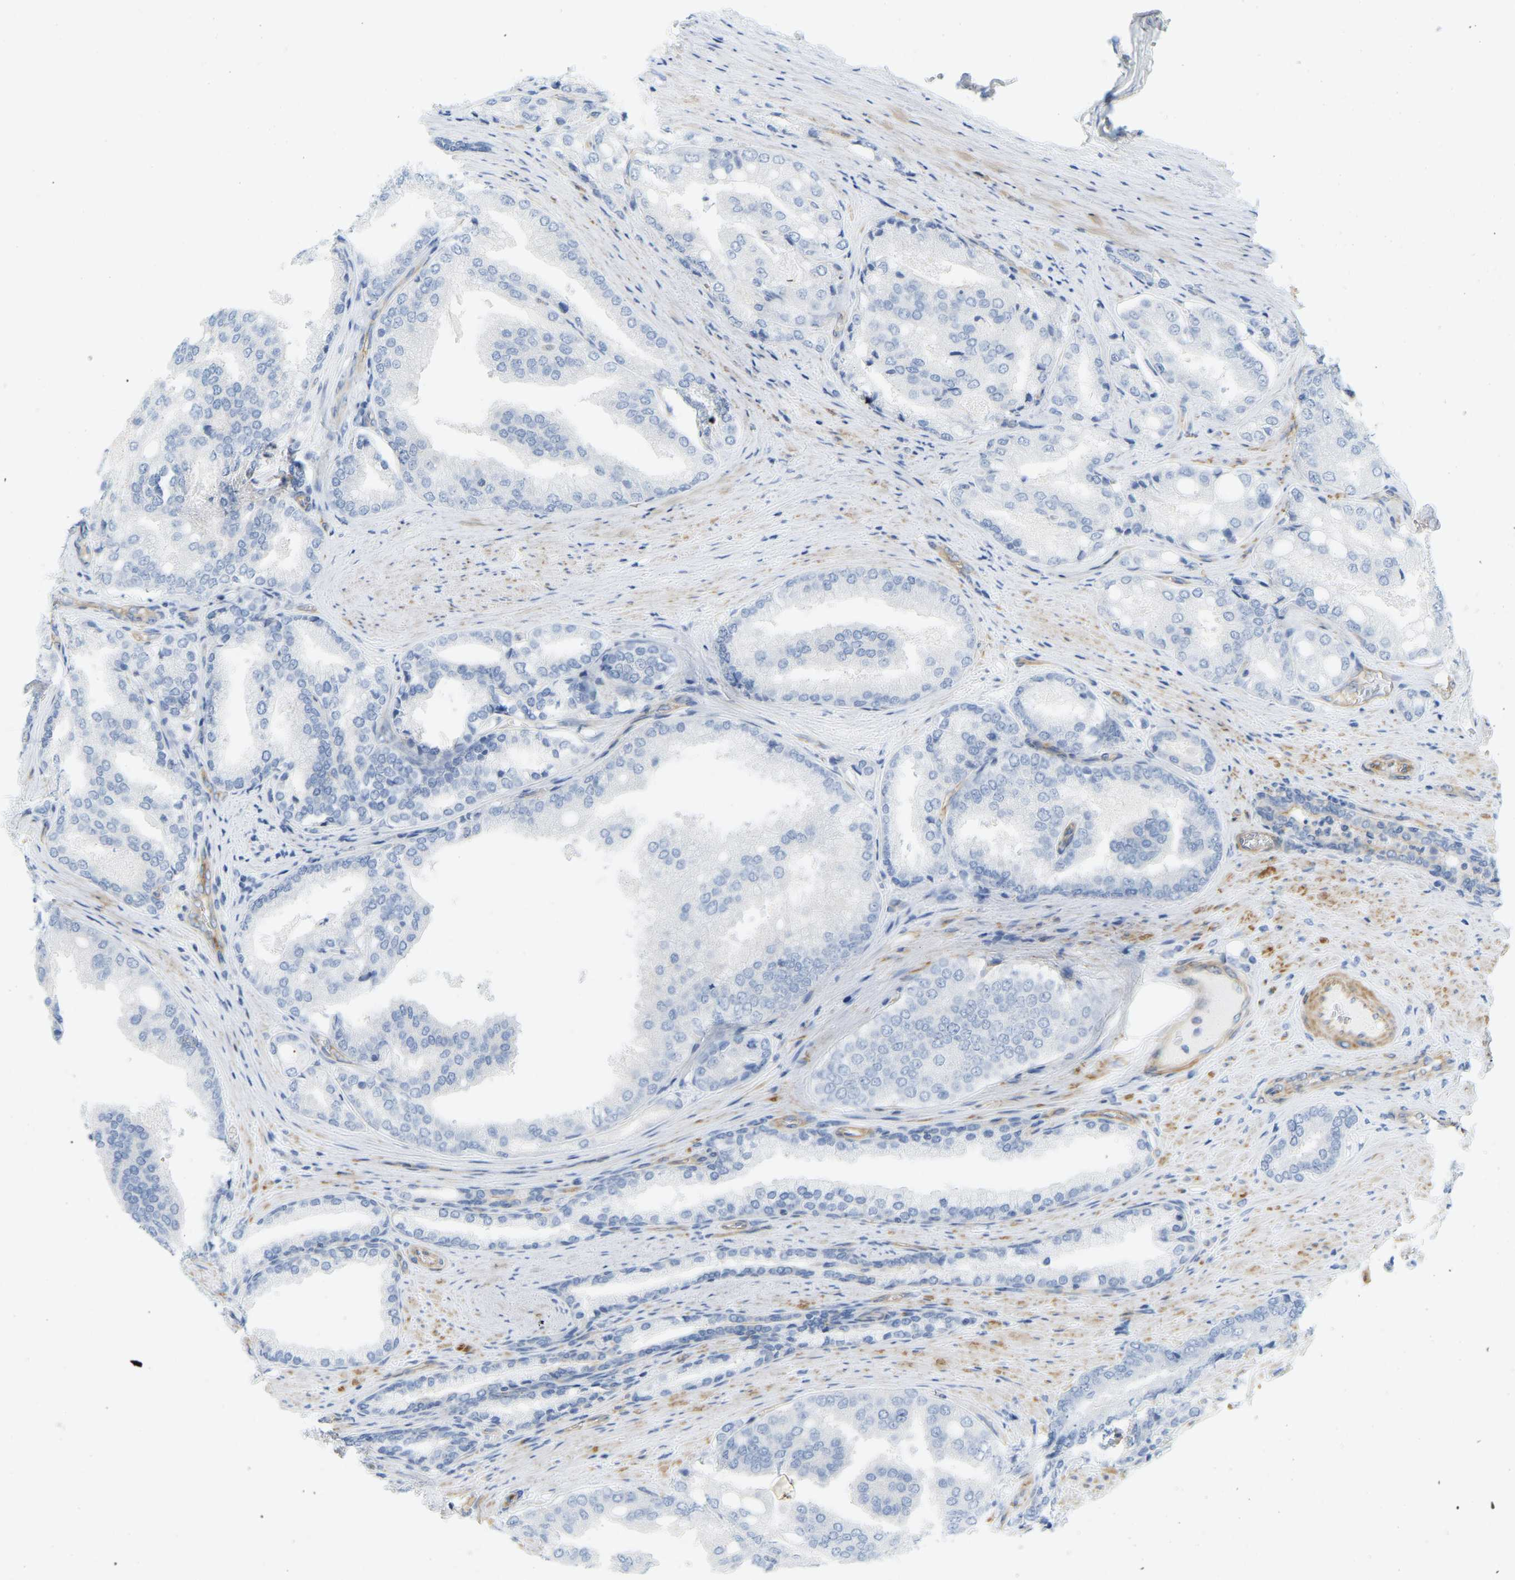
{"staining": {"intensity": "negative", "quantity": "none", "location": "none"}, "tissue": "prostate cancer", "cell_type": "Tumor cells", "image_type": "cancer", "snomed": [{"axis": "morphology", "description": "Adenocarcinoma, High grade"}, {"axis": "topography", "description": "Prostate"}], "caption": "IHC histopathology image of human prostate cancer (high-grade adenocarcinoma) stained for a protein (brown), which exhibits no positivity in tumor cells.", "gene": "MYL3", "patient": {"sex": "male", "age": 50}}